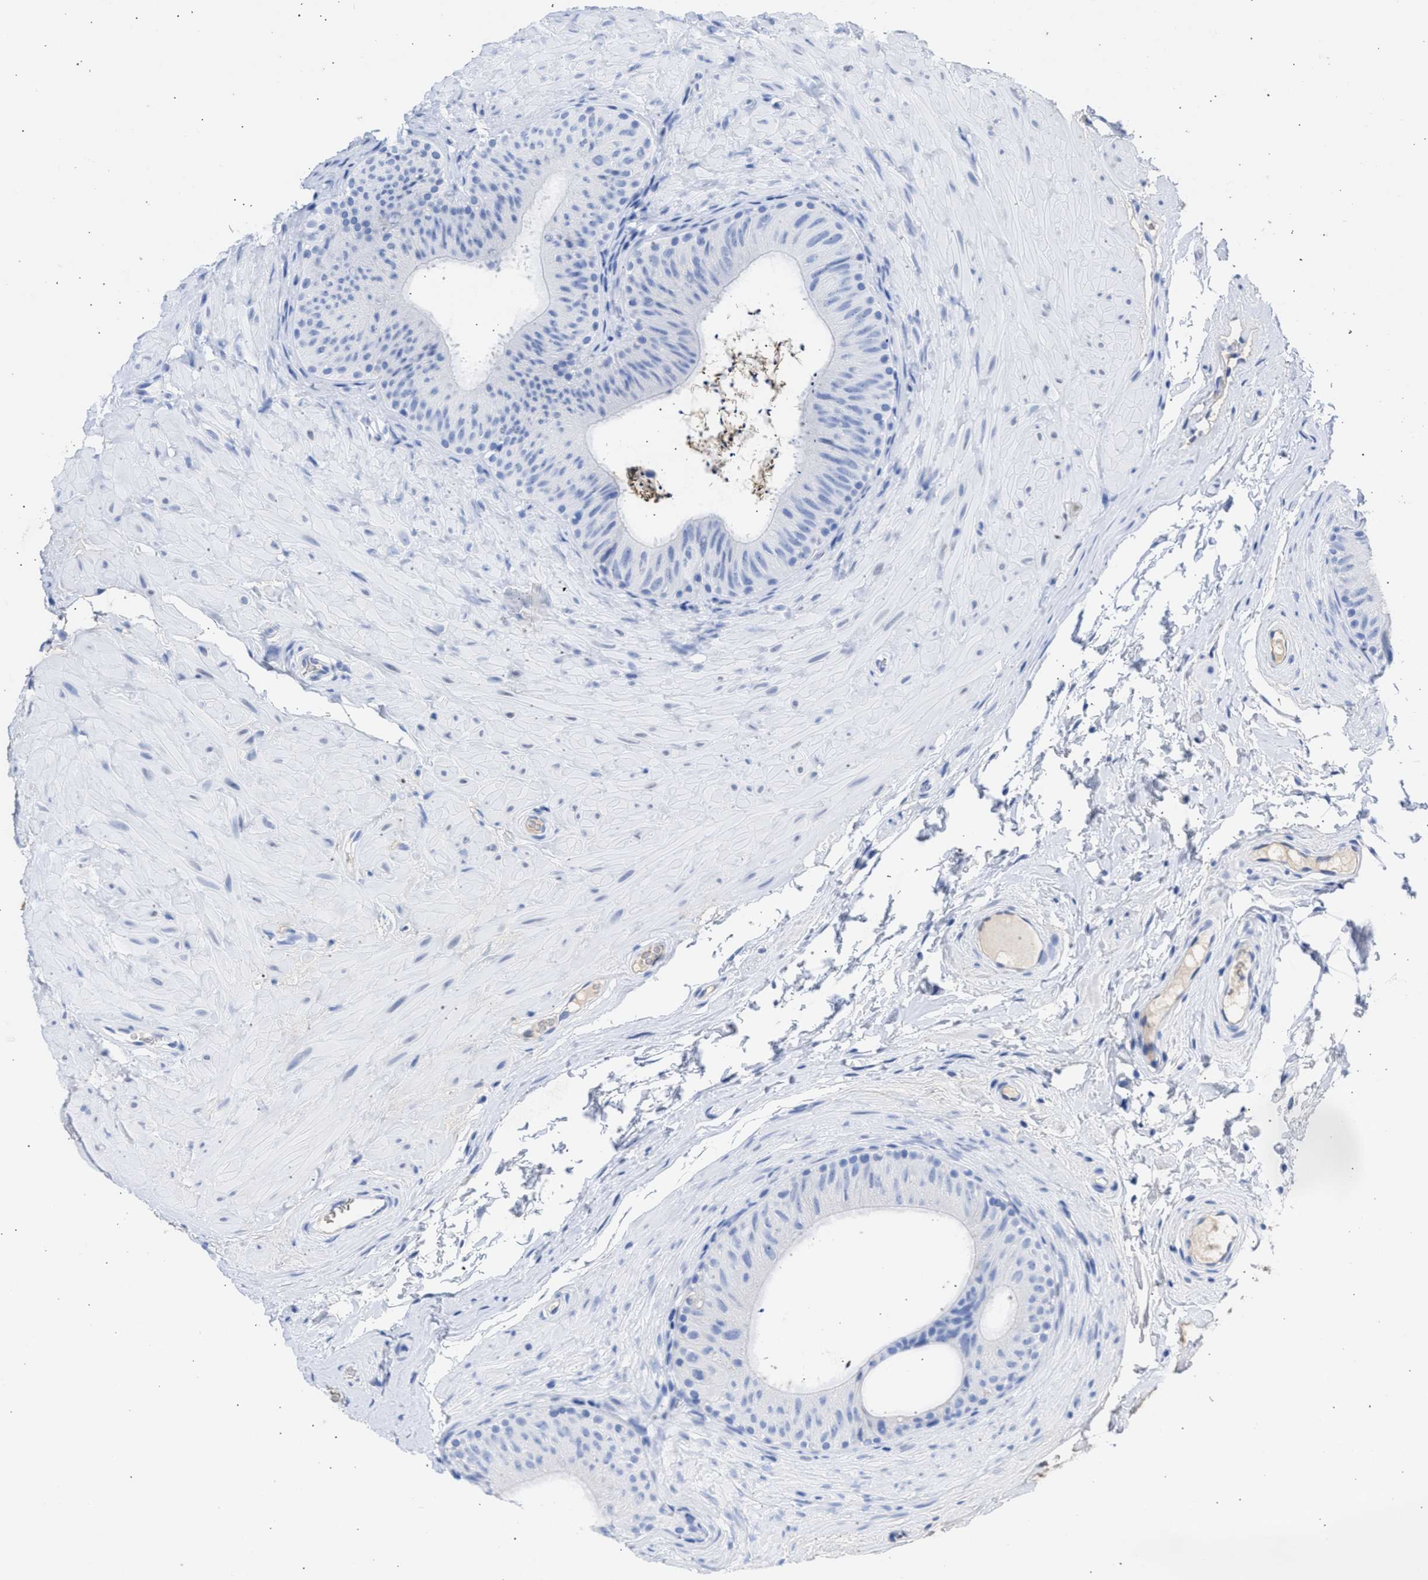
{"staining": {"intensity": "negative", "quantity": "none", "location": "none"}, "tissue": "epididymis", "cell_type": "Glandular cells", "image_type": "normal", "snomed": [{"axis": "morphology", "description": "Normal tissue, NOS"}, {"axis": "topography", "description": "Epididymis"}], "caption": "An image of epididymis stained for a protein reveals no brown staining in glandular cells. (DAB IHC visualized using brightfield microscopy, high magnification).", "gene": "RSPH1", "patient": {"sex": "male", "age": 34}}